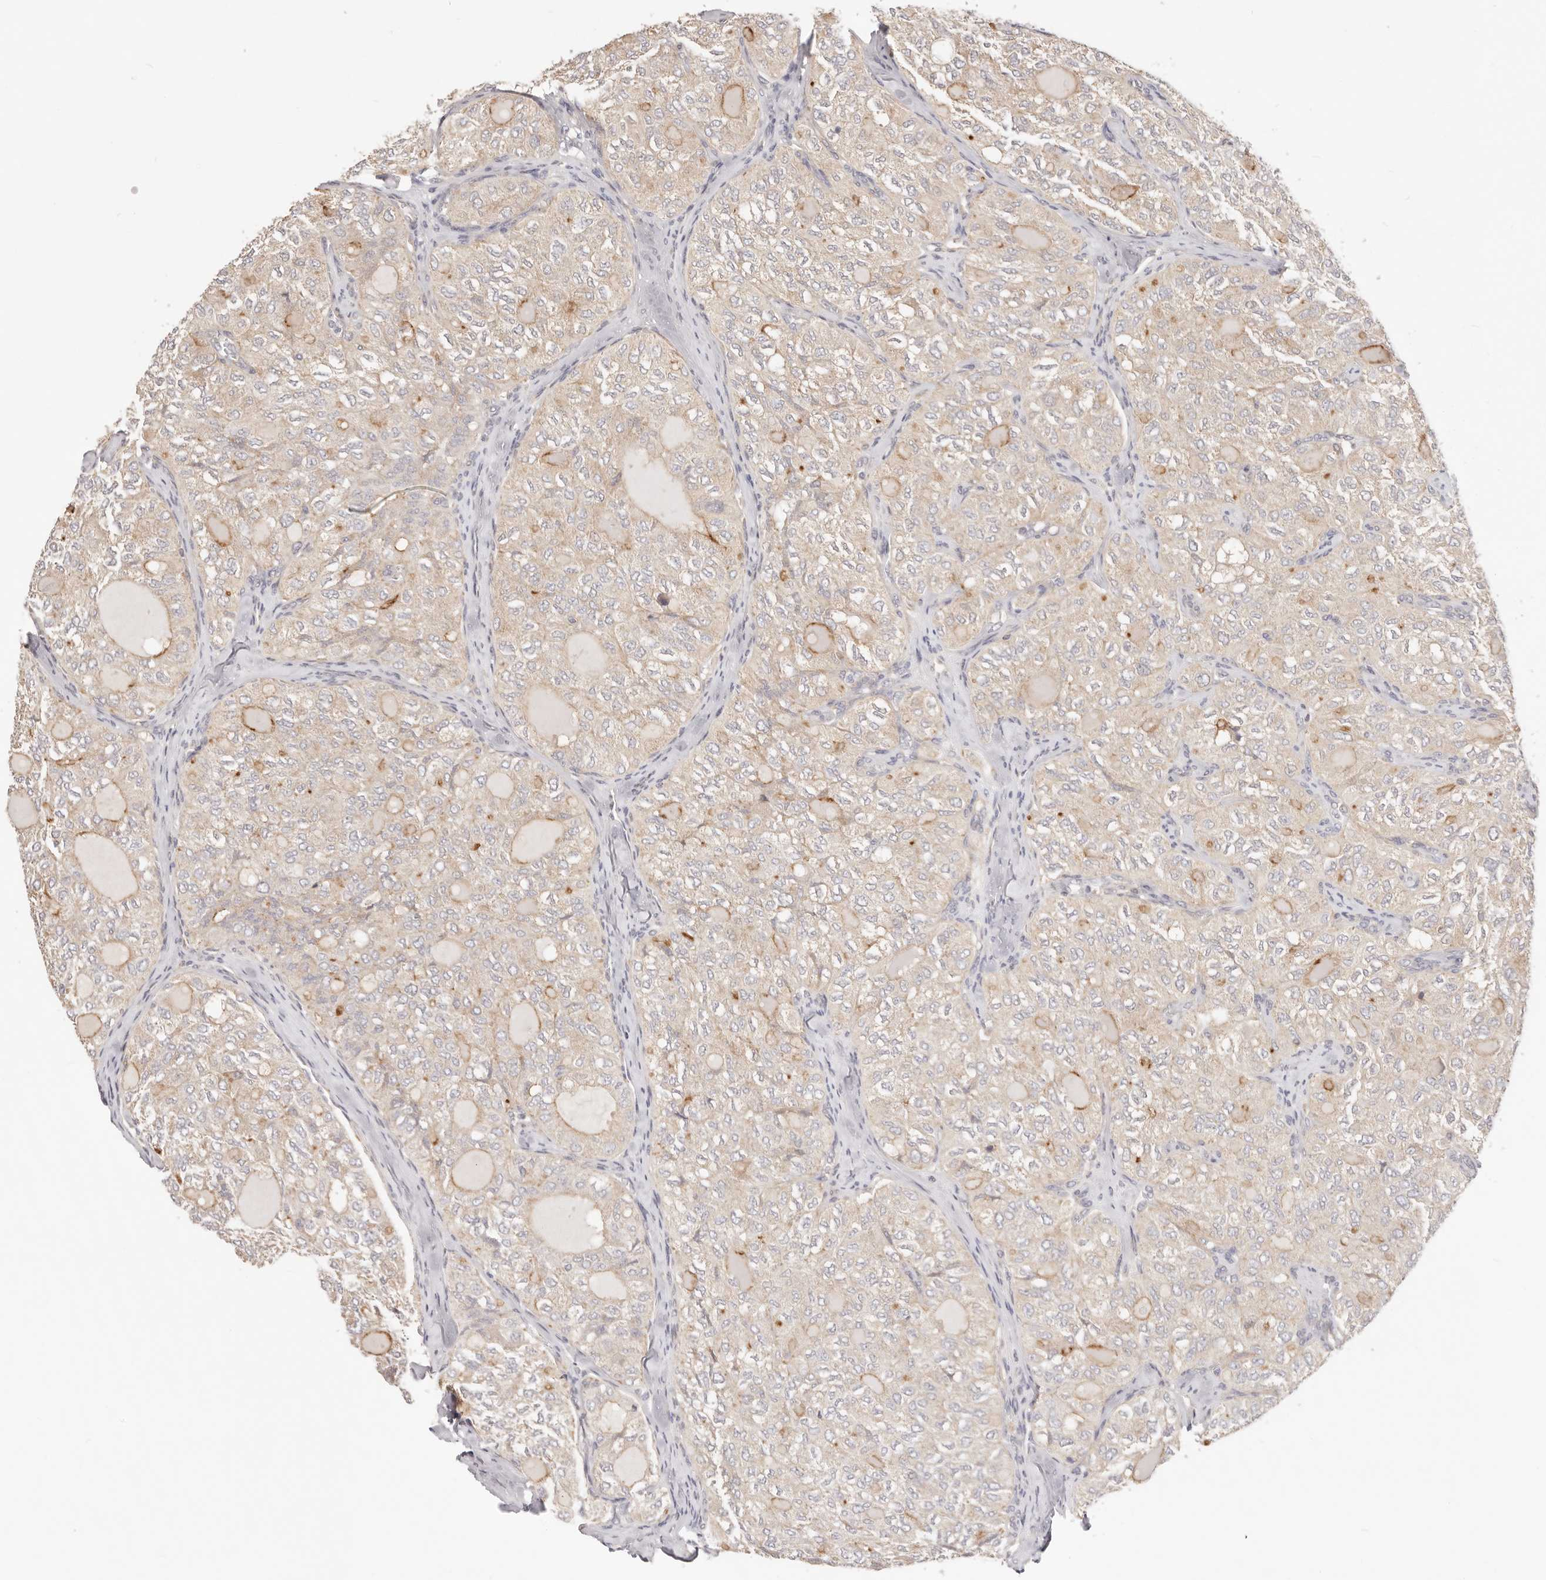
{"staining": {"intensity": "weak", "quantity": "<25%", "location": "cytoplasmic/membranous"}, "tissue": "thyroid cancer", "cell_type": "Tumor cells", "image_type": "cancer", "snomed": [{"axis": "morphology", "description": "Follicular adenoma carcinoma, NOS"}, {"axis": "topography", "description": "Thyroid gland"}], "caption": "An IHC histopathology image of thyroid follicular adenoma carcinoma is shown. There is no staining in tumor cells of thyroid follicular adenoma carcinoma.", "gene": "KCMF1", "patient": {"sex": "male", "age": 75}}